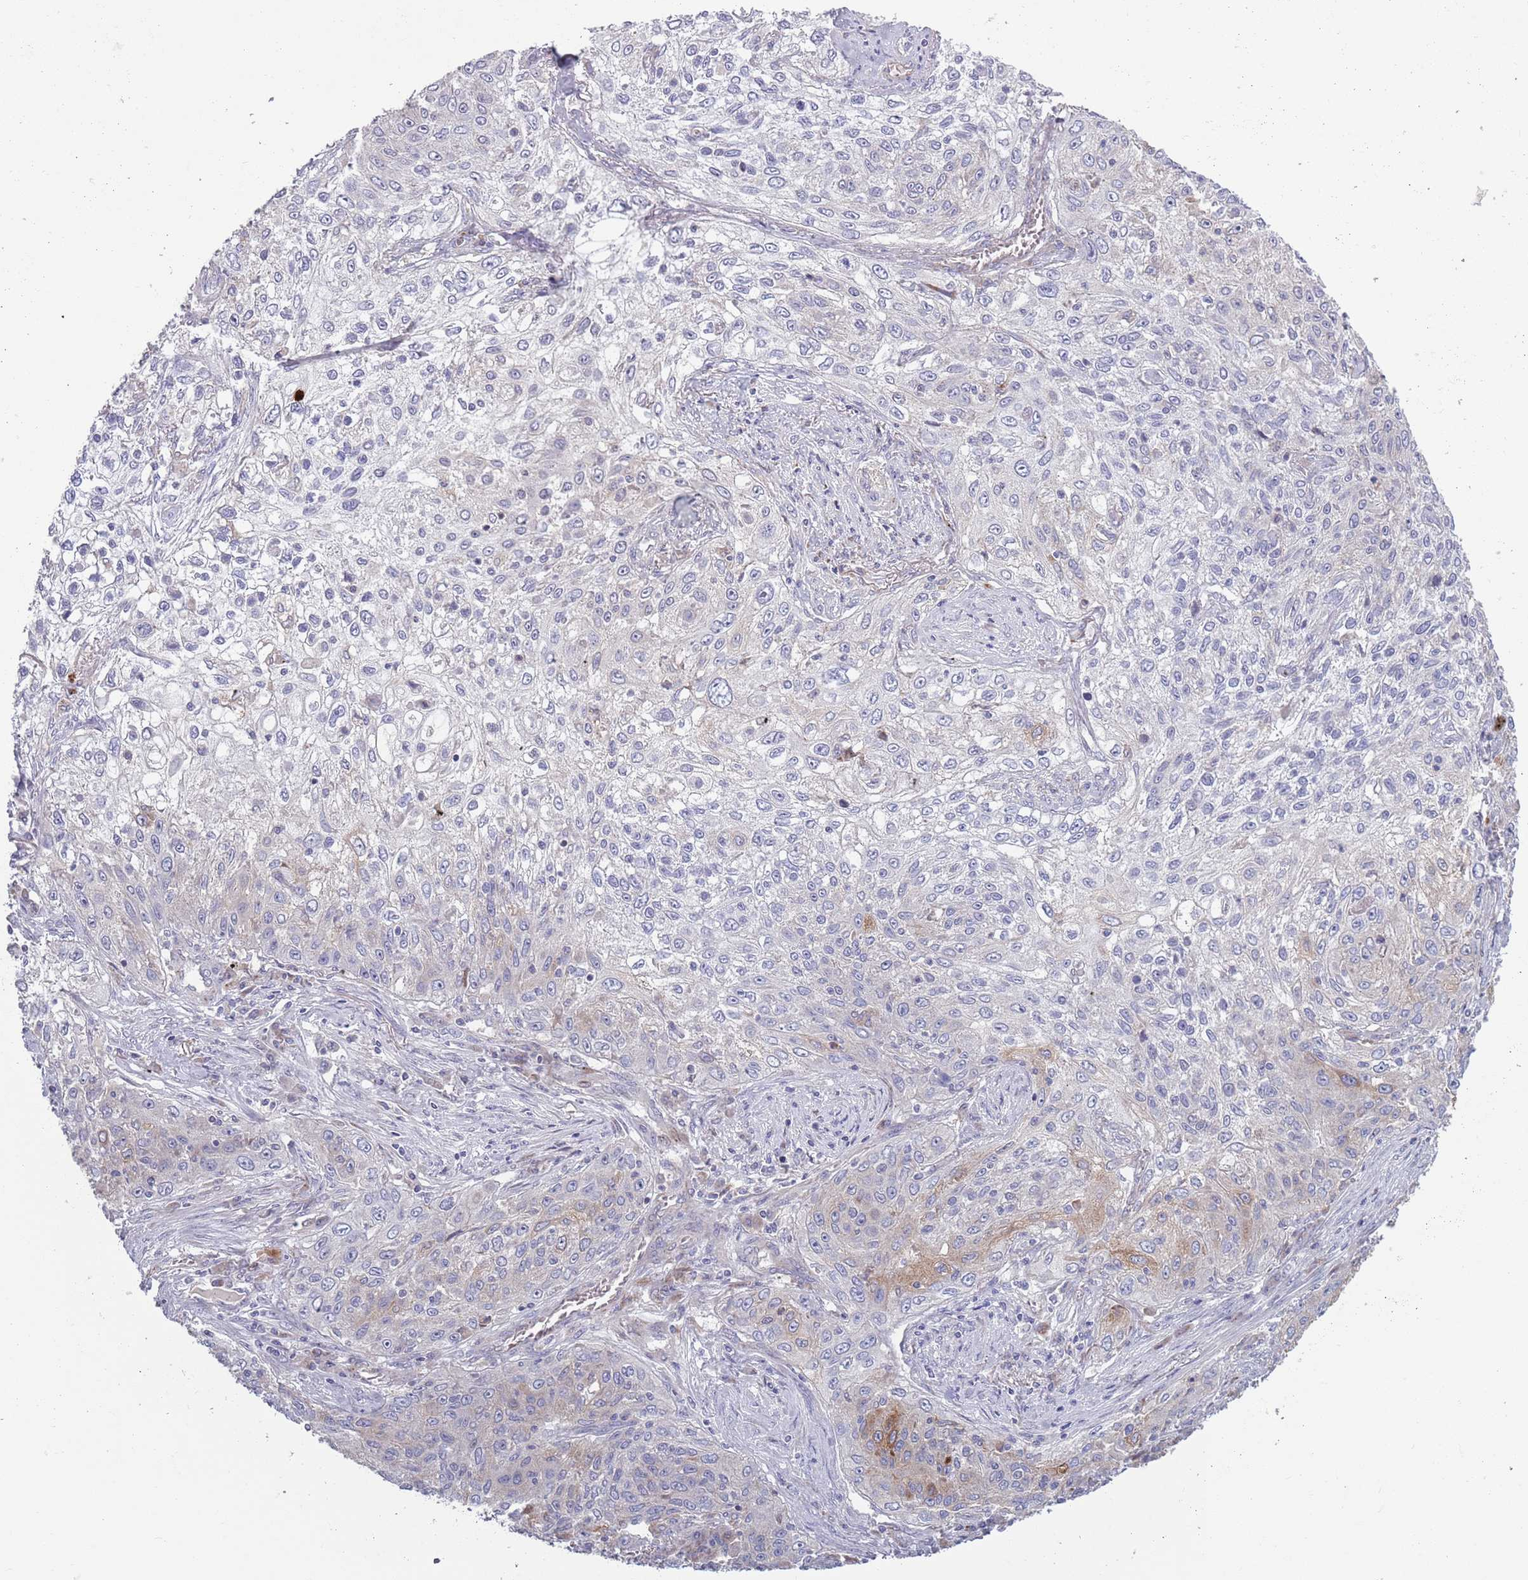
{"staining": {"intensity": "weak", "quantity": "<25%", "location": "cytoplasmic/membranous"}, "tissue": "lung cancer", "cell_type": "Tumor cells", "image_type": "cancer", "snomed": [{"axis": "morphology", "description": "Squamous cell carcinoma, NOS"}, {"axis": "topography", "description": "Lung"}], "caption": "Human squamous cell carcinoma (lung) stained for a protein using immunohistochemistry (IHC) reveals no staining in tumor cells.", "gene": "TYW1", "patient": {"sex": "female", "age": 69}}